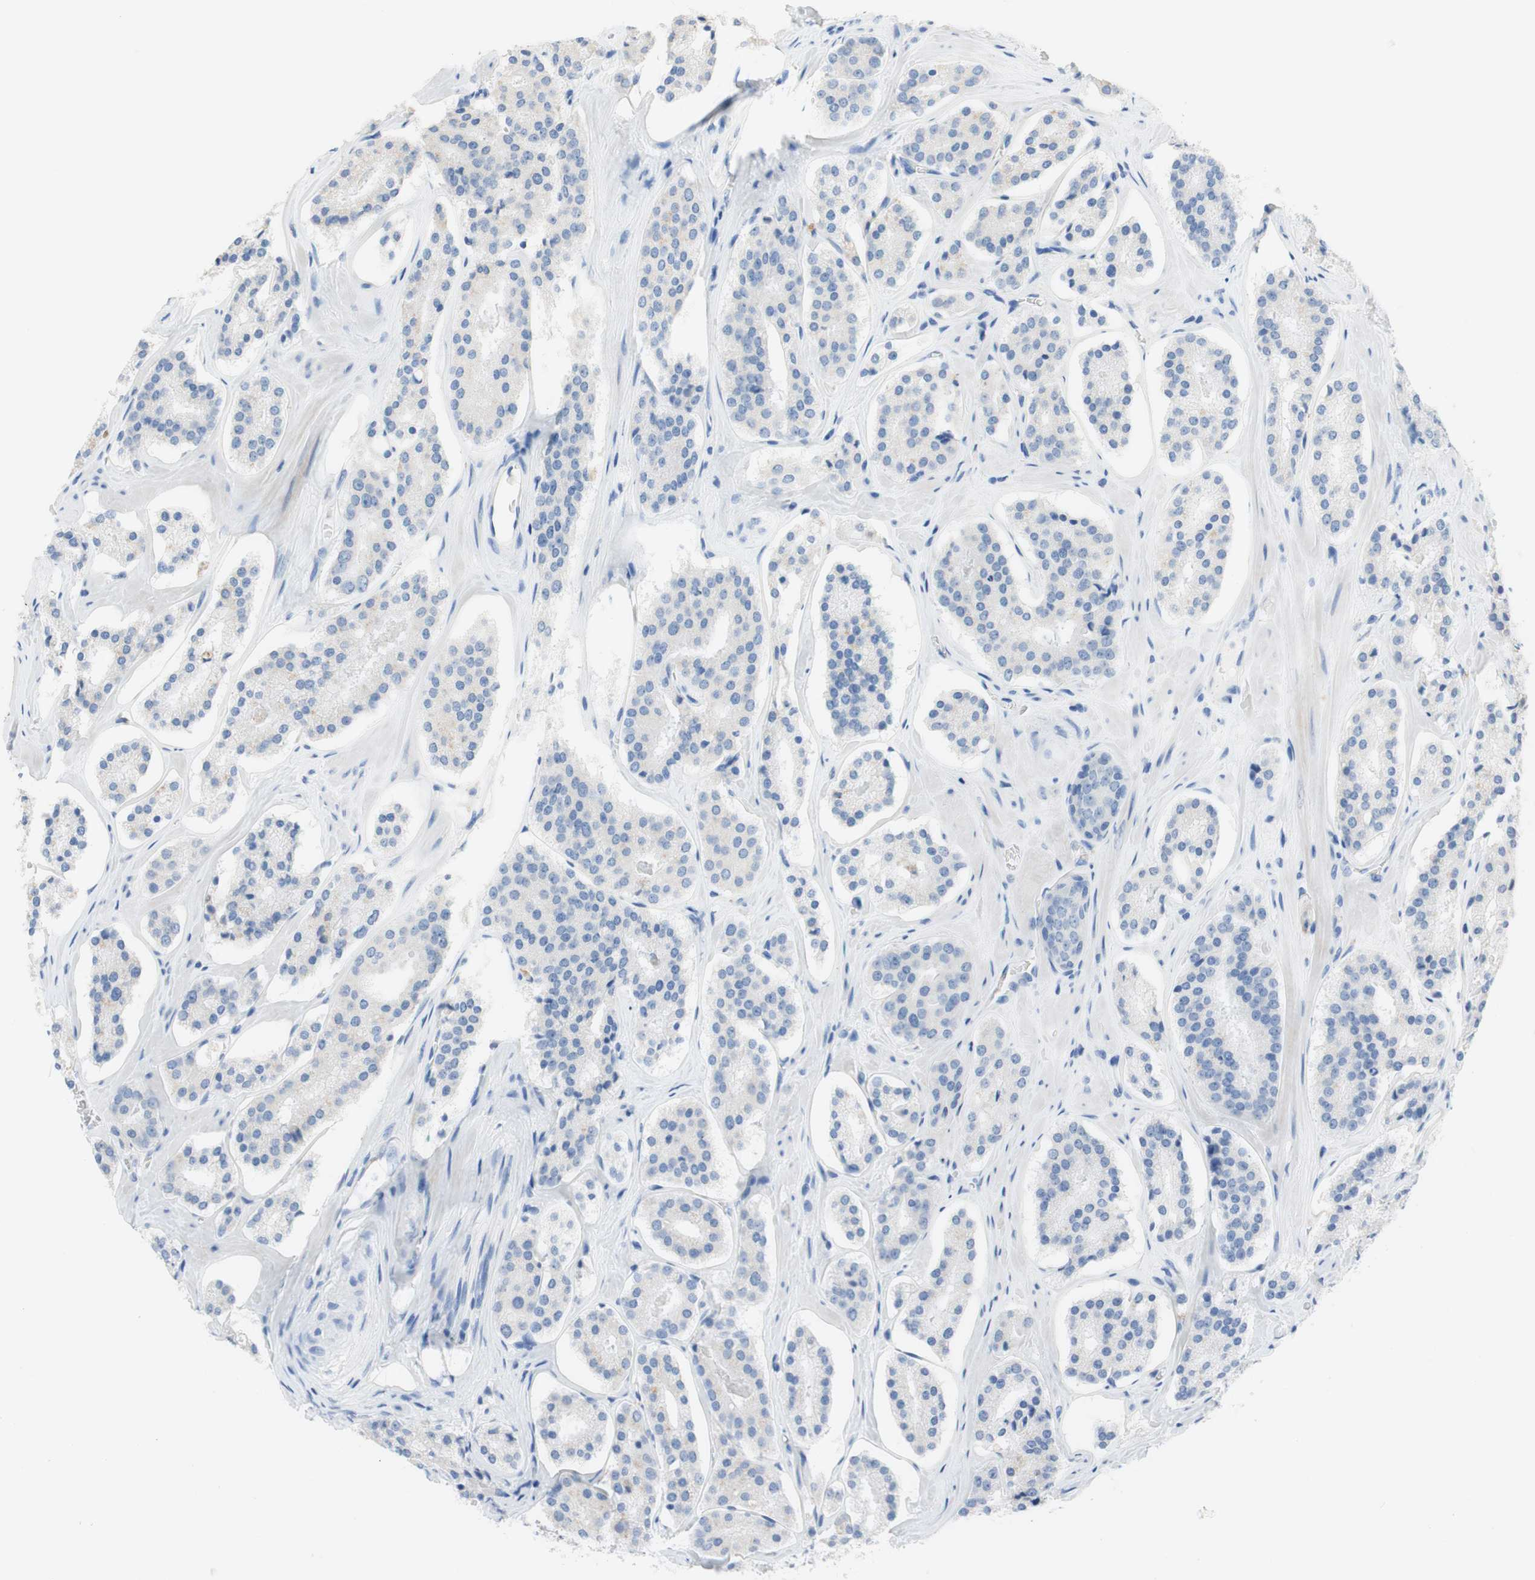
{"staining": {"intensity": "negative", "quantity": "none", "location": "none"}, "tissue": "prostate cancer", "cell_type": "Tumor cells", "image_type": "cancer", "snomed": [{"axis": "morphology", "description": "Adenocarcinoma, High grade"}, {"axis": "topography", "description": "Prostate"}], "caption": "Immunohistochemical staining of adenocarcinoma (high-grade) (prostate) exhibits no significant staining in tumor cells.", "gene": "POLR2J3", "patient": {"sex": "male", "age": 60}}